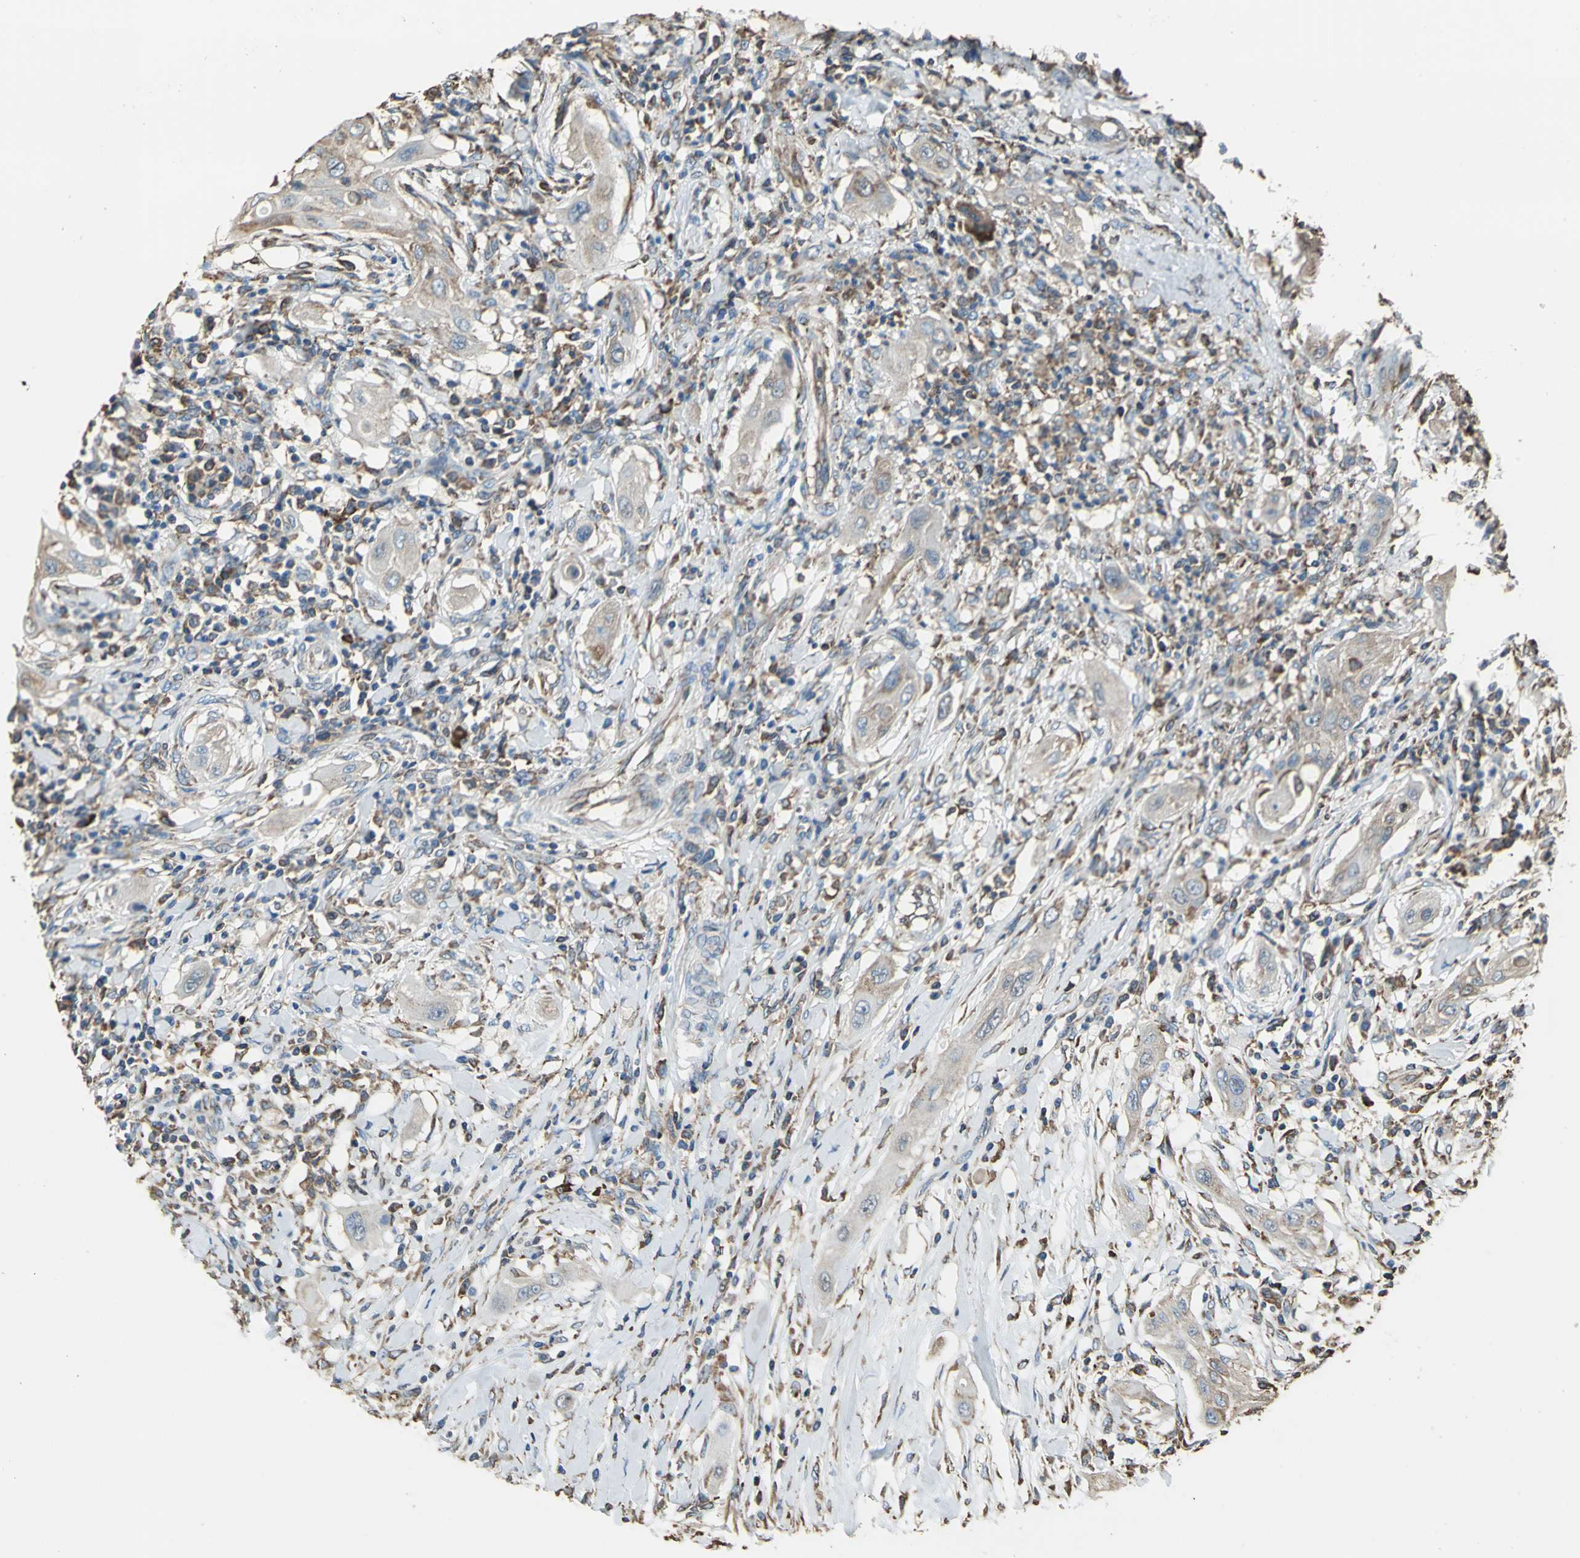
{"staining": {"intensity": "moderate", "quantity": ">75%", "location": "cytoplasmic/membranous"}, "tissue": "lung cancer", "cell_type": "Tumor cells", "image_type": "cancer", "snomed": [{"axis": "morphology", "description": "Squamous cell carcinoma, NOS"}, {"axis": "topography", "description": "Lung"}], "caption": "Immunohistochemistry histopathology image of neoplastic tissue: lung squamous cell carcinoma stained using immunohistochemistry (IHC) reveals medium levels of moderate protein expression localized specifically in the cytoplasmic/membranous of tumor cells, appearing as a cytoplasmic/membranous brown color.", "gene": "GPANK1", "patient": {"sex": "female", "age": 47}}